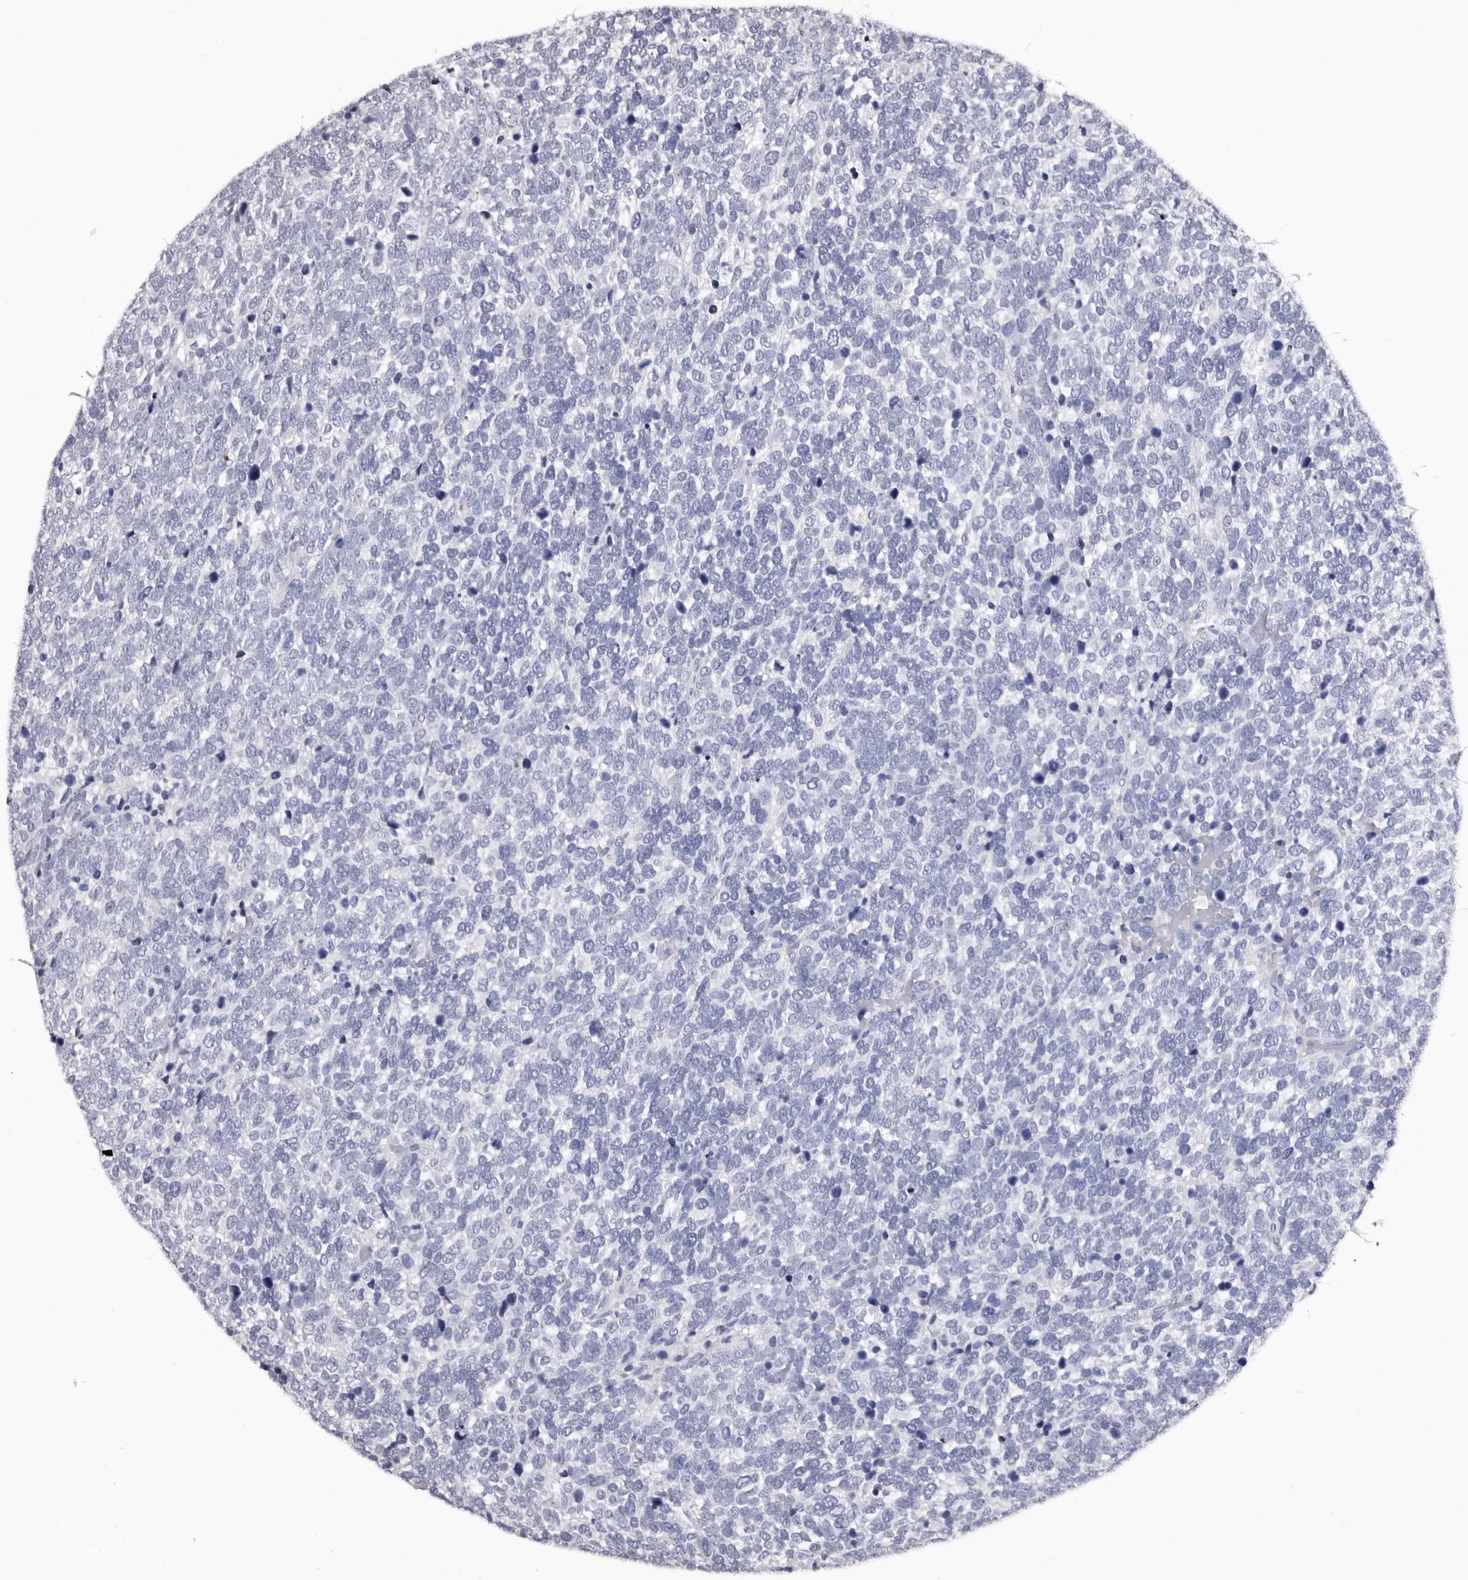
{"staining": {"intensity": "negative", "quantity": "none", "location": "none"}, "tissue": "urothelial cancer", "cell_type": "Tumor cells", "image_type": "cancer", "snomed": [{"axis": "morphology", "description": "Urothelial carcinoma, High grade"}, {"axis": "topography", "description": "Urinary bladder"}], "caption": "IHC of urothelial cancer demonstrates no expression in tumor cells. (Immunohistochemistry (ihc), brightfield microscopy, high magnification).", "gene": "SLC10A4", "patient": {"sex": "female", "age": 82}}